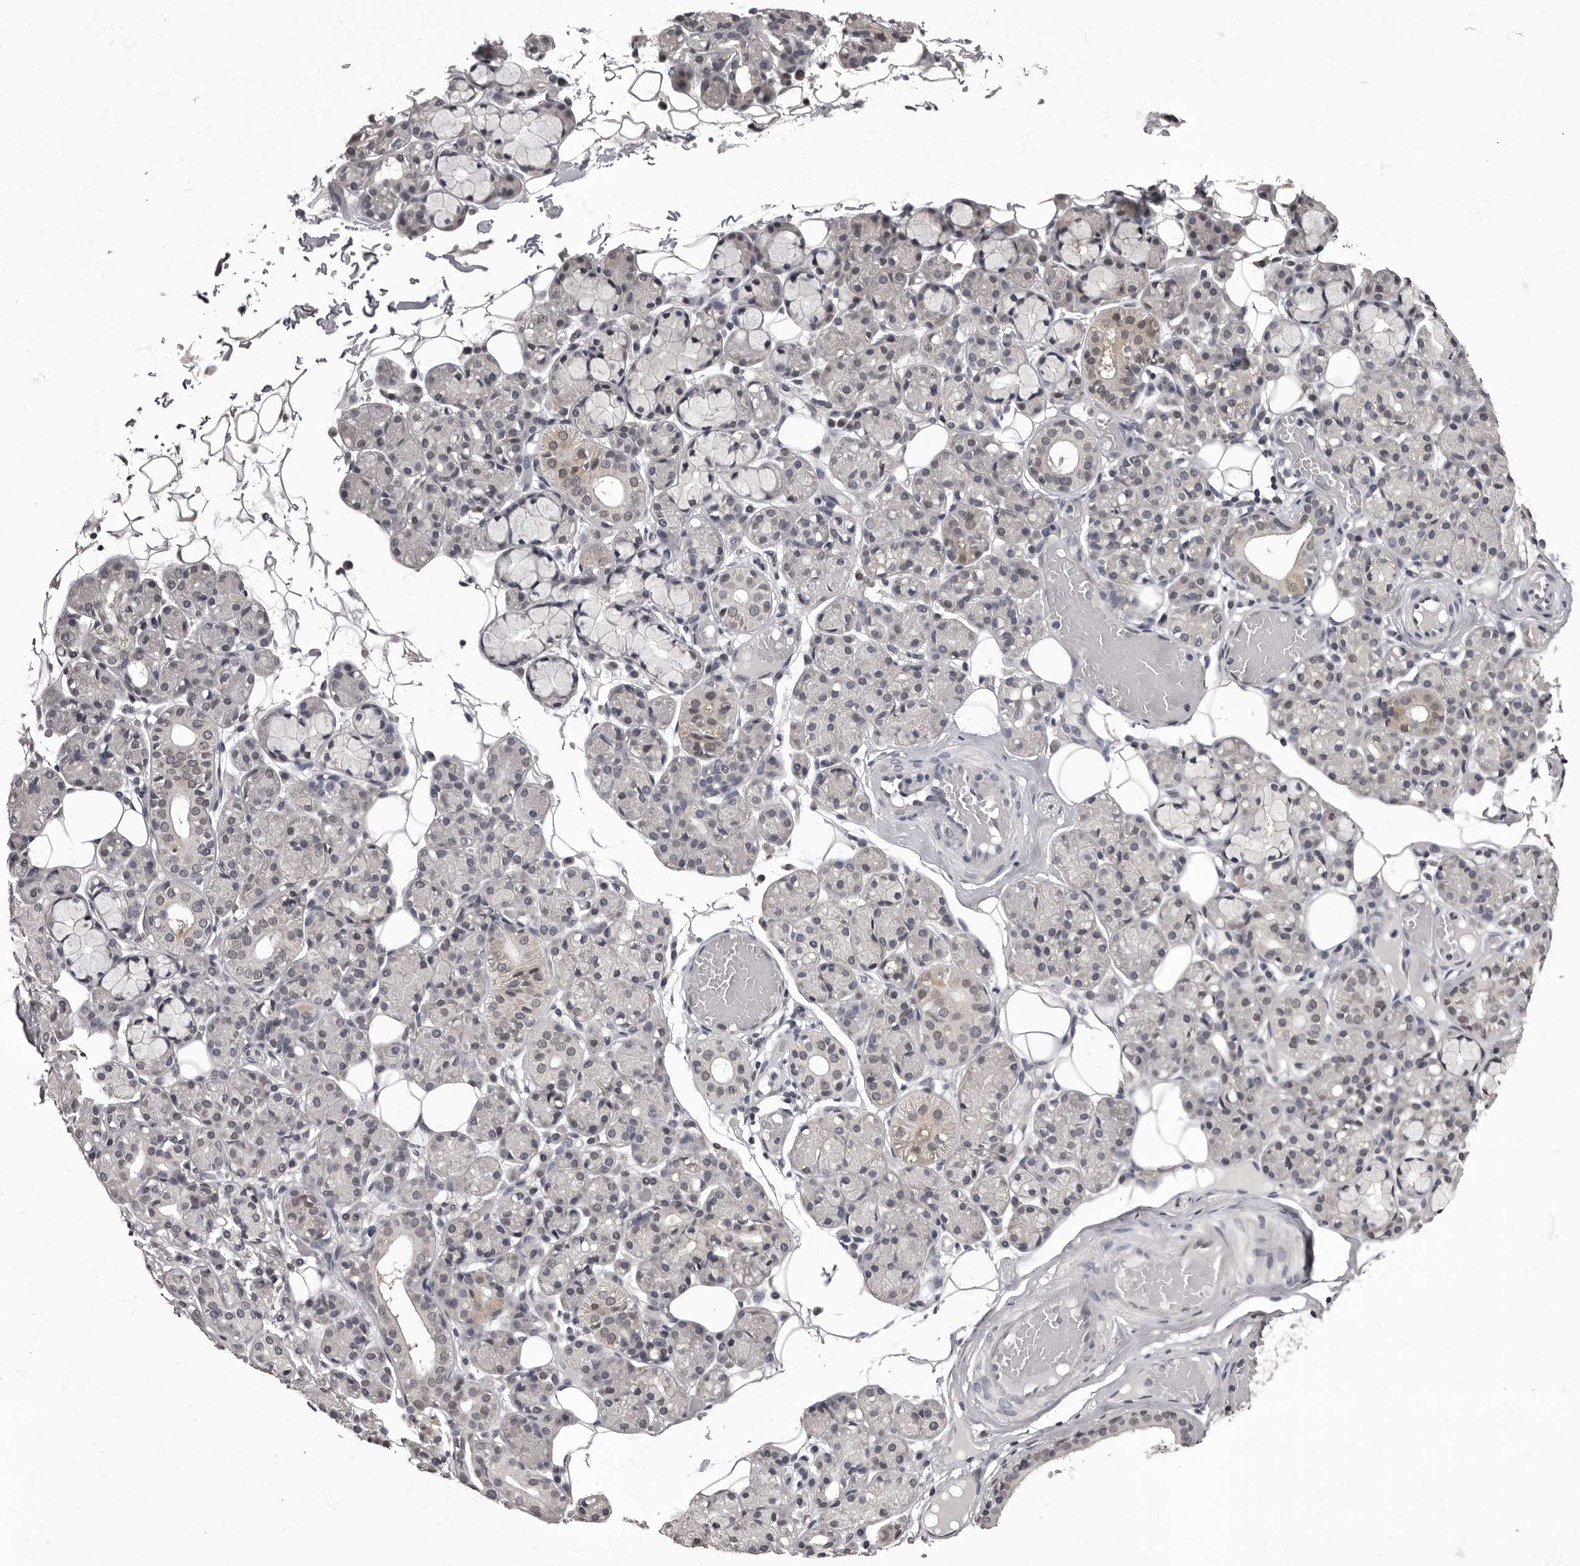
{"staining": {"intensity": "weak", "quantity": "<25%", "location": "nuclear"}, "tissue": "salivary gland", "cell_type": "Glandular cells", "image_type": "normal", "snomed": [{"axis": "morphology", "description": "Normal tissue, NOS"}, {"axis": "topography", "description": "Salivary gland"}], "caption": "Normal salivary gland was stained to show a protein in brown. There is no significant staining in glandular cells. The staining is performed using DAB brown chromogen with nuclei counter-stained in using hematoxylin.", "gene": "C1orf50", "patient": {"sex": "male", "age": 63}}